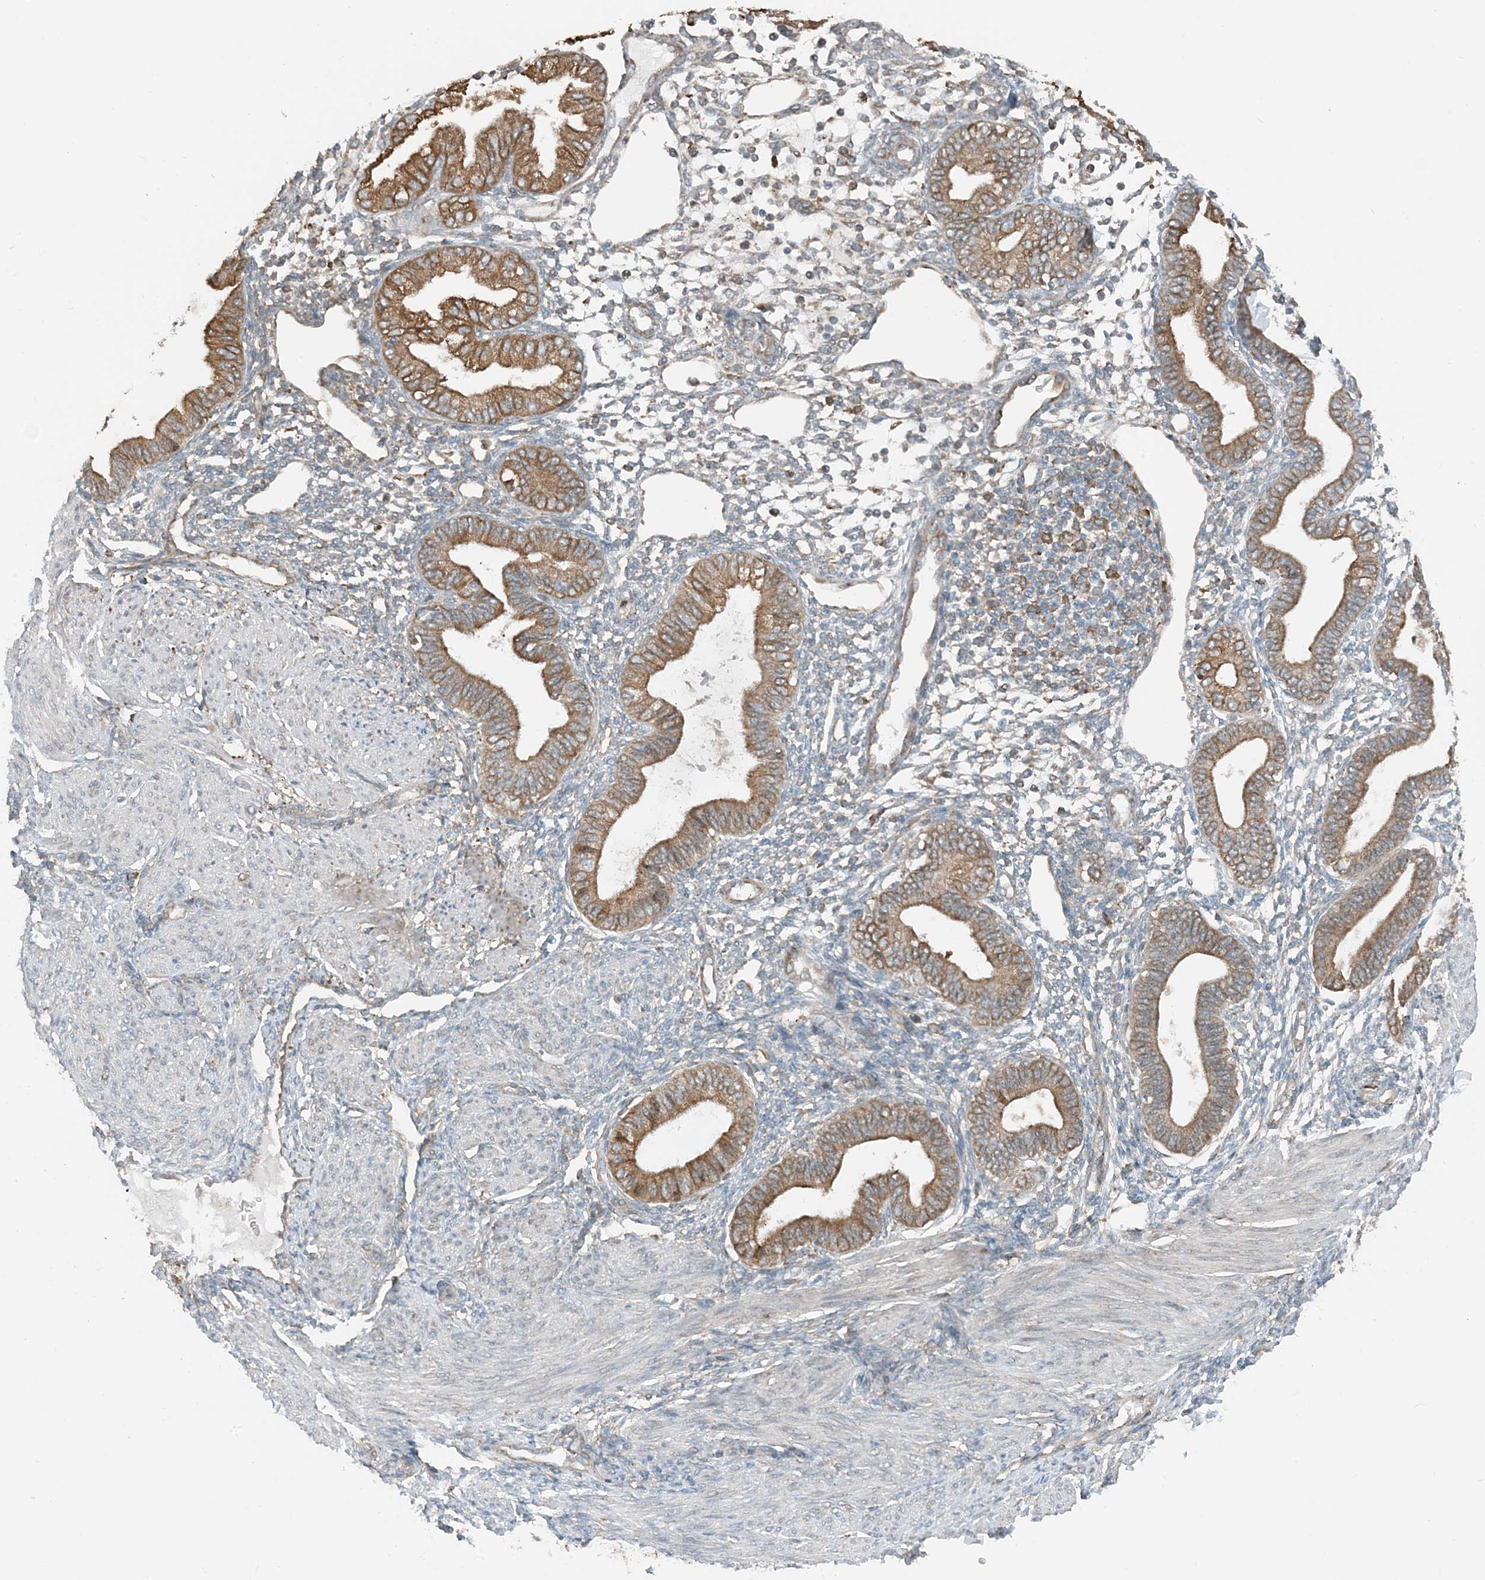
{"staining": {"intensity": "negative", "quantity": "none", "location": "none"}, "tissue": "endometrium", "cell_type": "Cells in endometrial stroma", "image_type": "normal", "snomed": [{"axis": "morphology", "description": "Normal tissue, NOS"}, {"axis": "topography", "description": "Endometrium"}], "caption": "Cells in endometrial stroma show no significant positivity in benign endometrium.", "gene": "CERKL", "patient": {"sex": "female", "age": 53}}